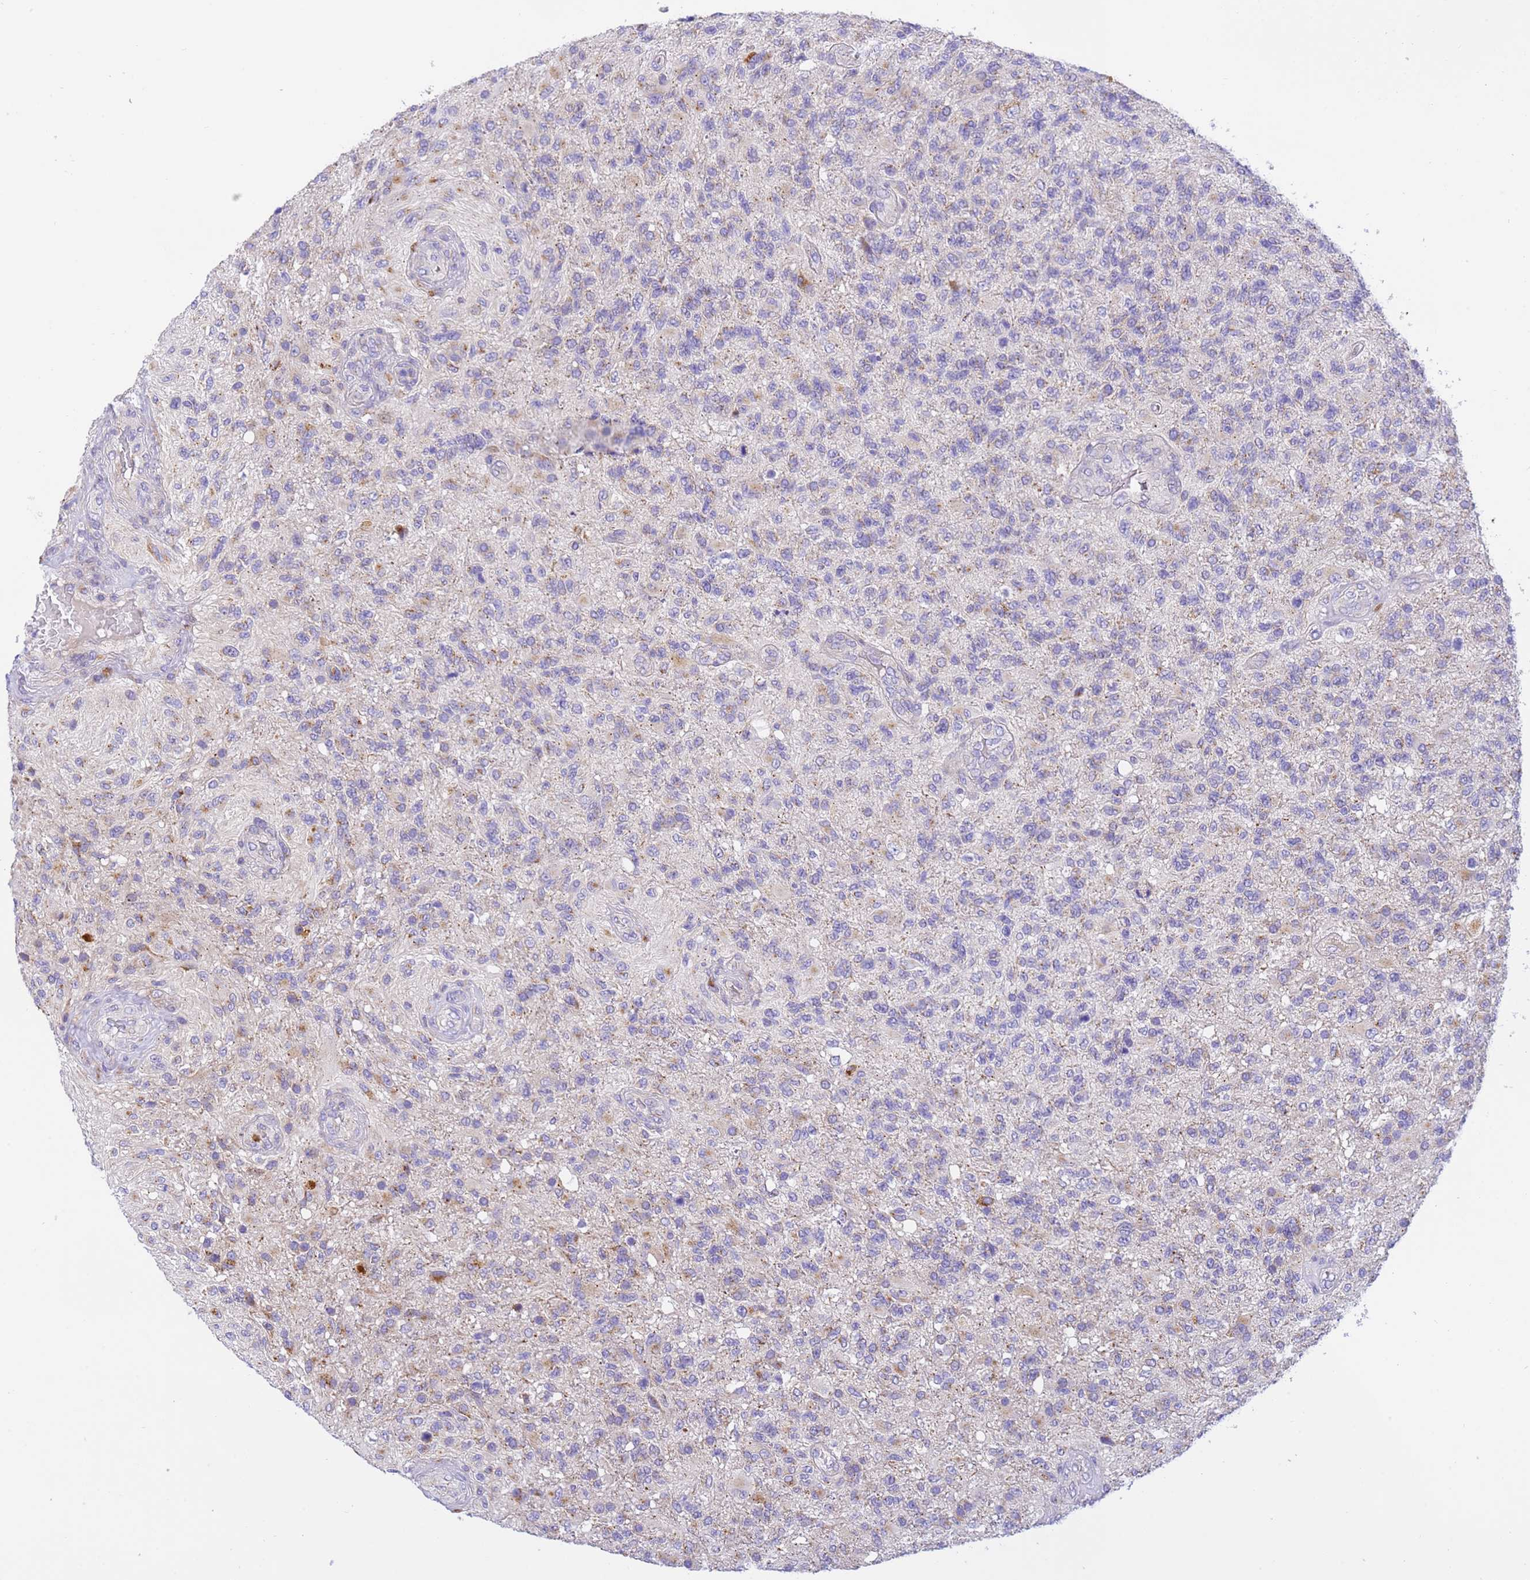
{"staining": {"intensity": "negative", "quantity": "none", "location": "none"}, "tissue": "glioma", "cell_type": "Tumor cells", "image_type": "cancer", "snomed": [{"axis": "morphology", "description": "Glioma, malignant, High grade"}, {"axis": "topography", "description": "Brain"}], "caption": "Glioma was stained to show a protein in brown. There is no significant positivity in tumor cells.", "gene": "RHBDD3", "patient": {"sex": "male", "age": 56}}